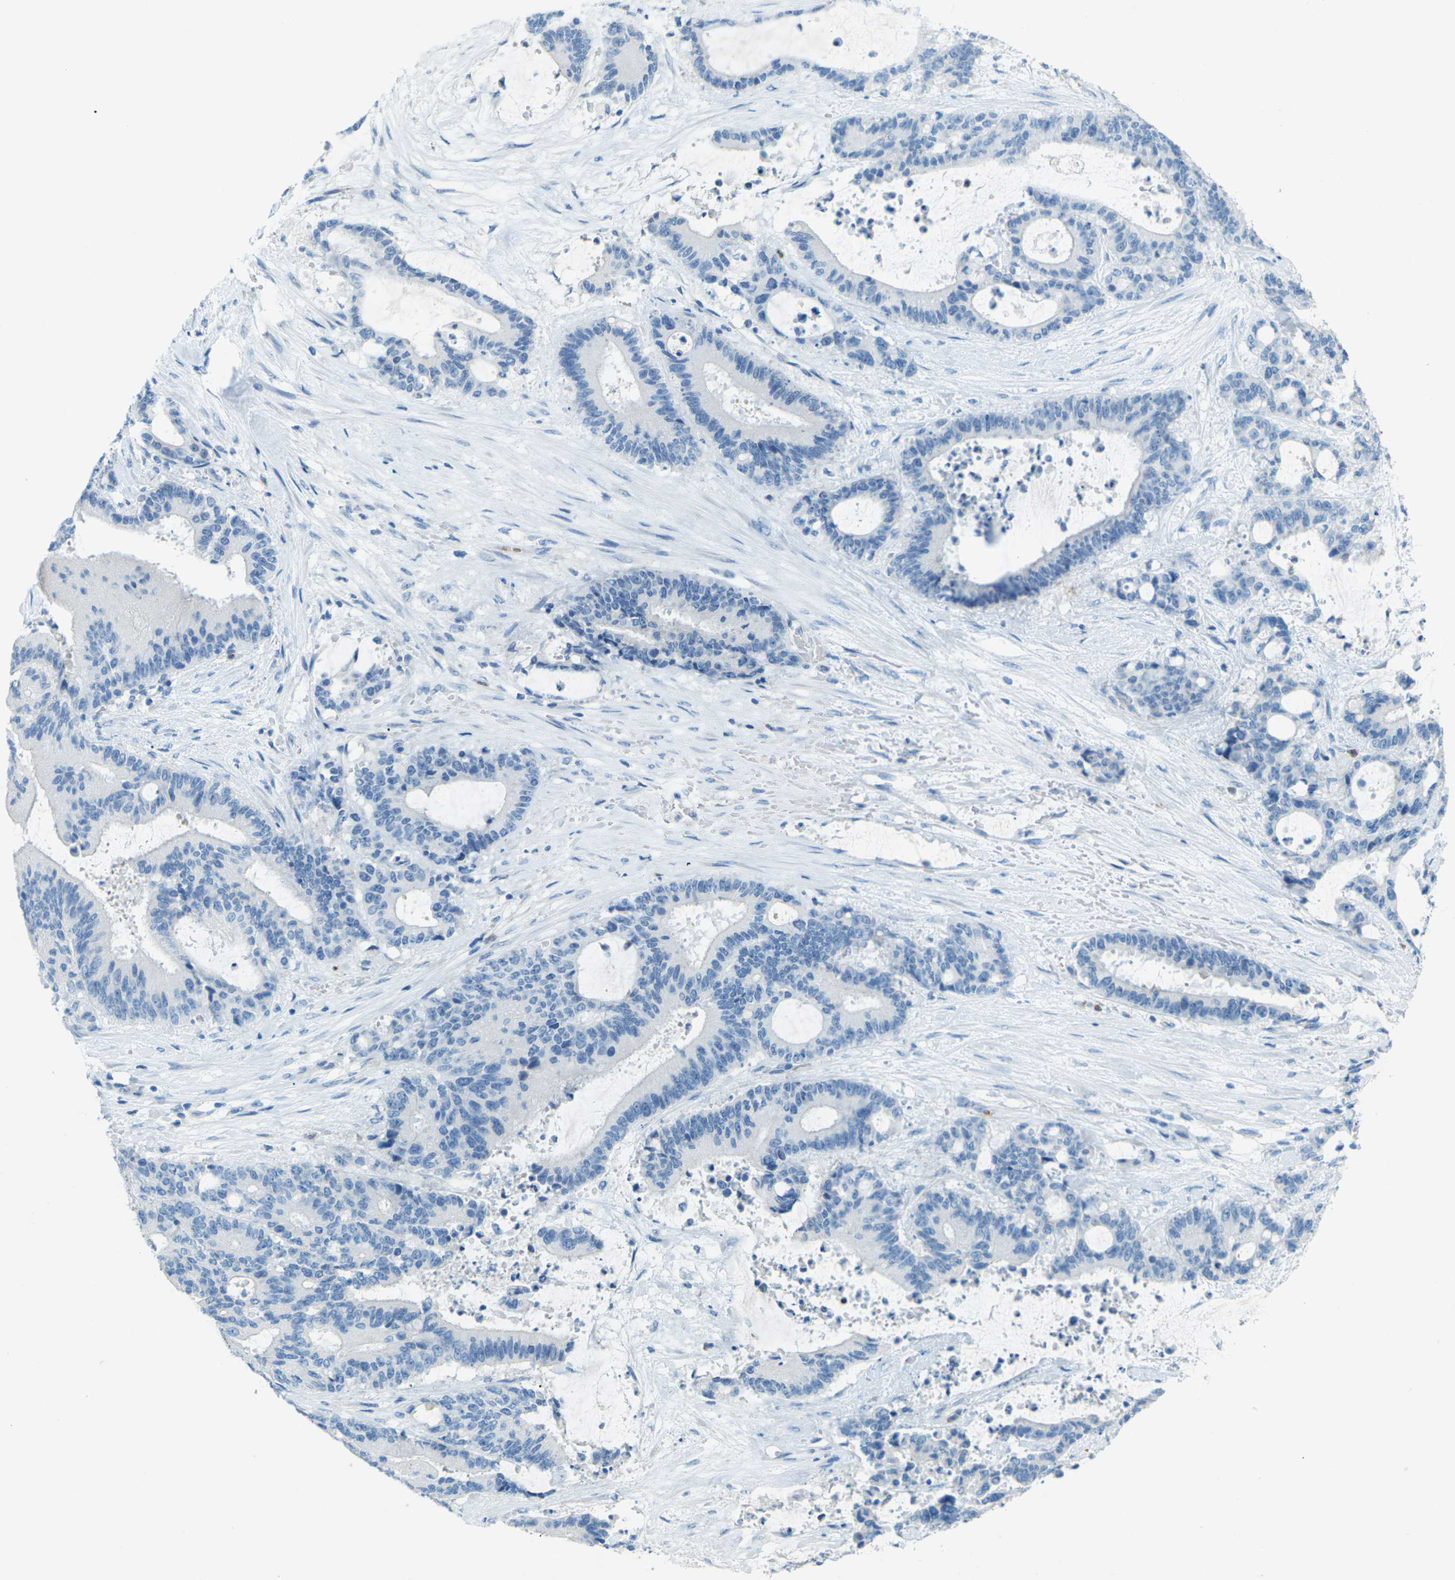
{"staining": {"intensity": "negative", "quantity": "none", "location": "none"}, "tissue": "liver cancer", "cell_type": "Tumor cells", "image_type": "cancer", "snomed": [{"axis": "morphology", "description": "Normal tissue, NOS"}, {"axis": "morphology", "description": "Cholangiocarcinoma"}, {"axis": "topography", "description": "Liver"}, {"axis": "topography", "description": "Peripheral nerve tissue"}], "caption": "The IHC image has no significant positivity in tumor cells of liver cholangiocarcinoma tissue.", "gene": "CDH16", "patient": {"sex": "female", "age": 73}}